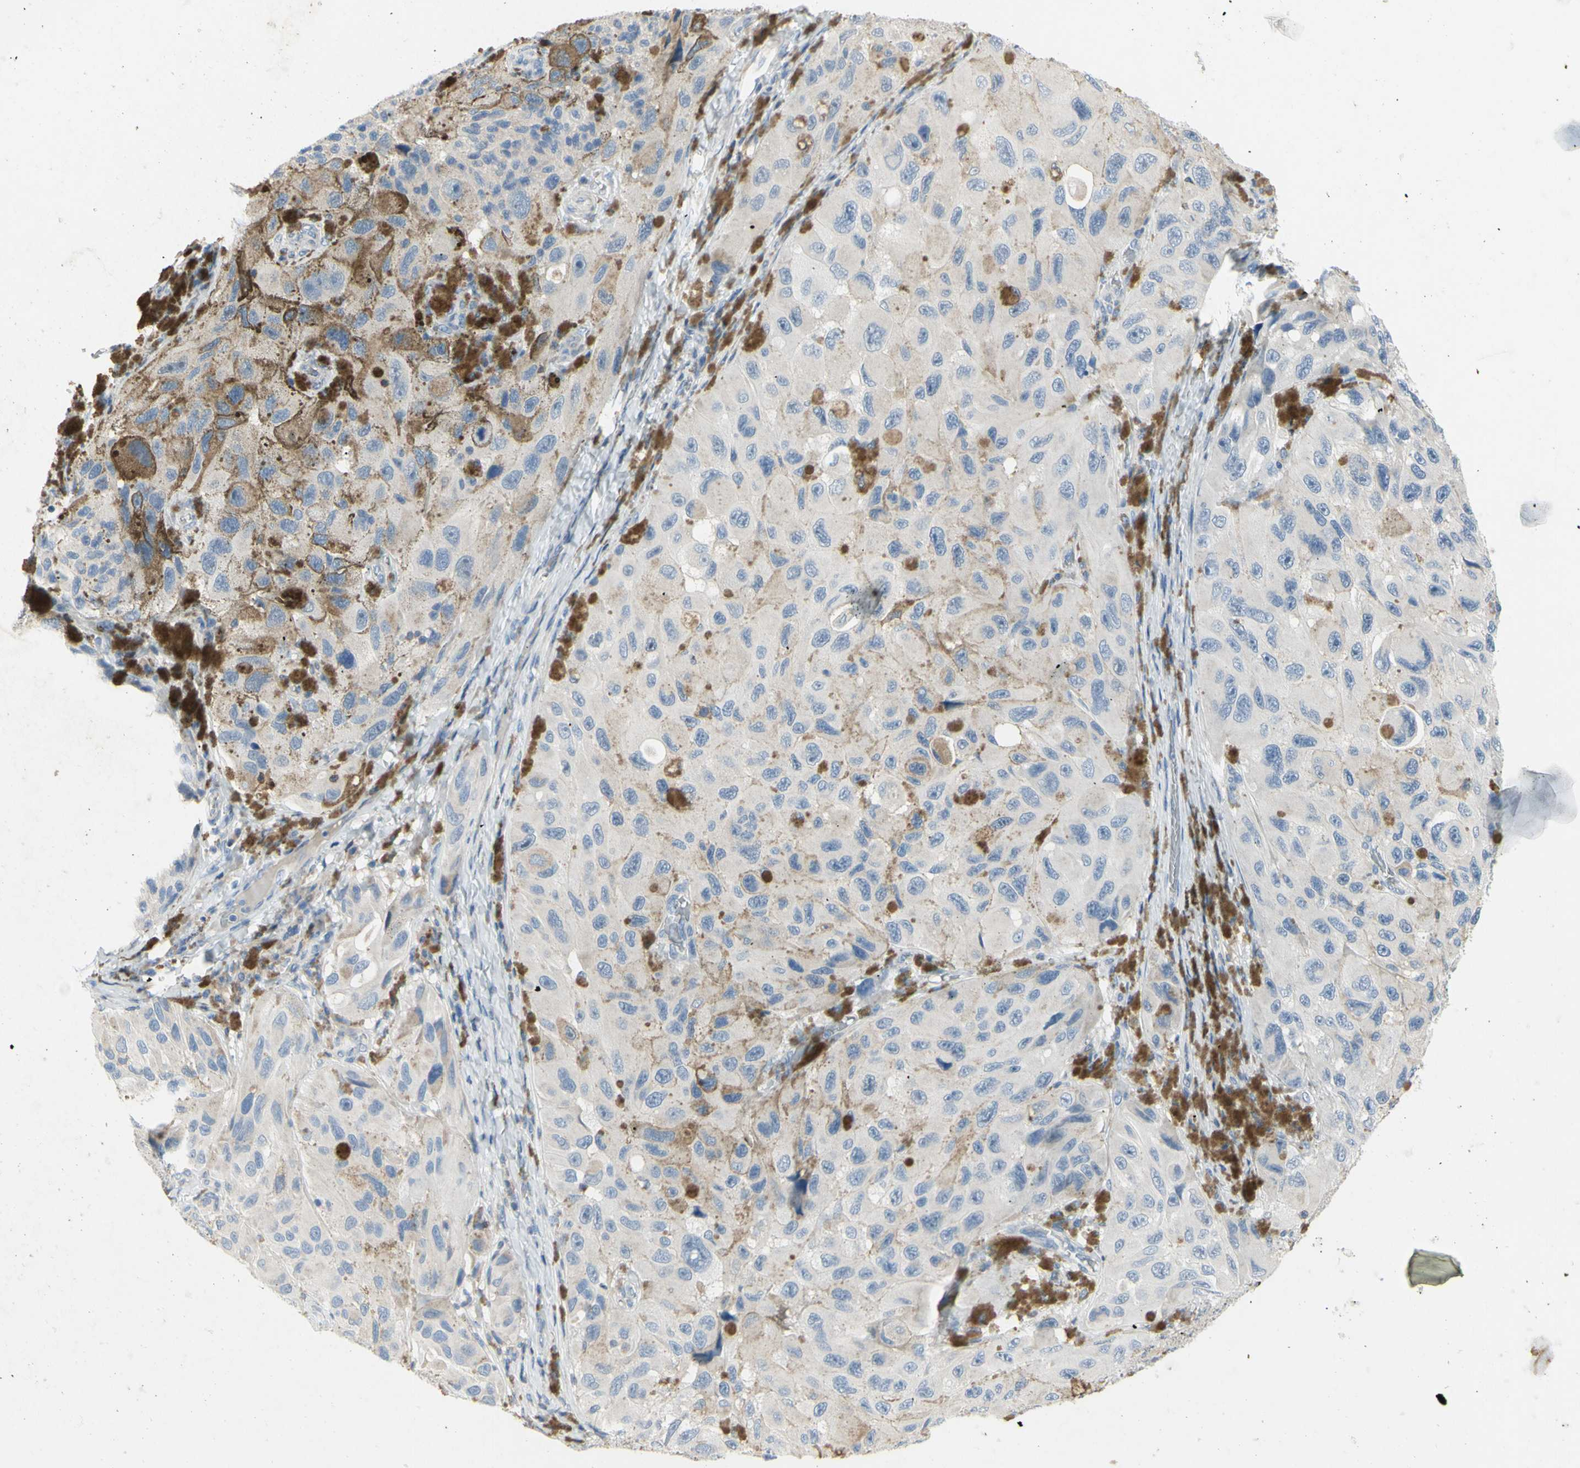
{"staining": {"intensity": "weak", "quantity": "25%-75%", "location": "cytoplasmic/membranous"}, "tissue": "melanoma", "cell_type": "Tumor cells", "image_type": "cancer", "snomed": [{"axis": "morphology", "description": "Malignant melanoma, NOS"}, {"axis": "topography", "description": "Skin"}], "caption": "The photomicrograph reveals staining of melanoma, revealing weak cytoplasmic/membranous protein positivity (brown color) within tumor cells. (IHC, brightfield microscopy, high magnification).", "gene": "MUC1", "patient": {"sex": "female", "age": 73}}